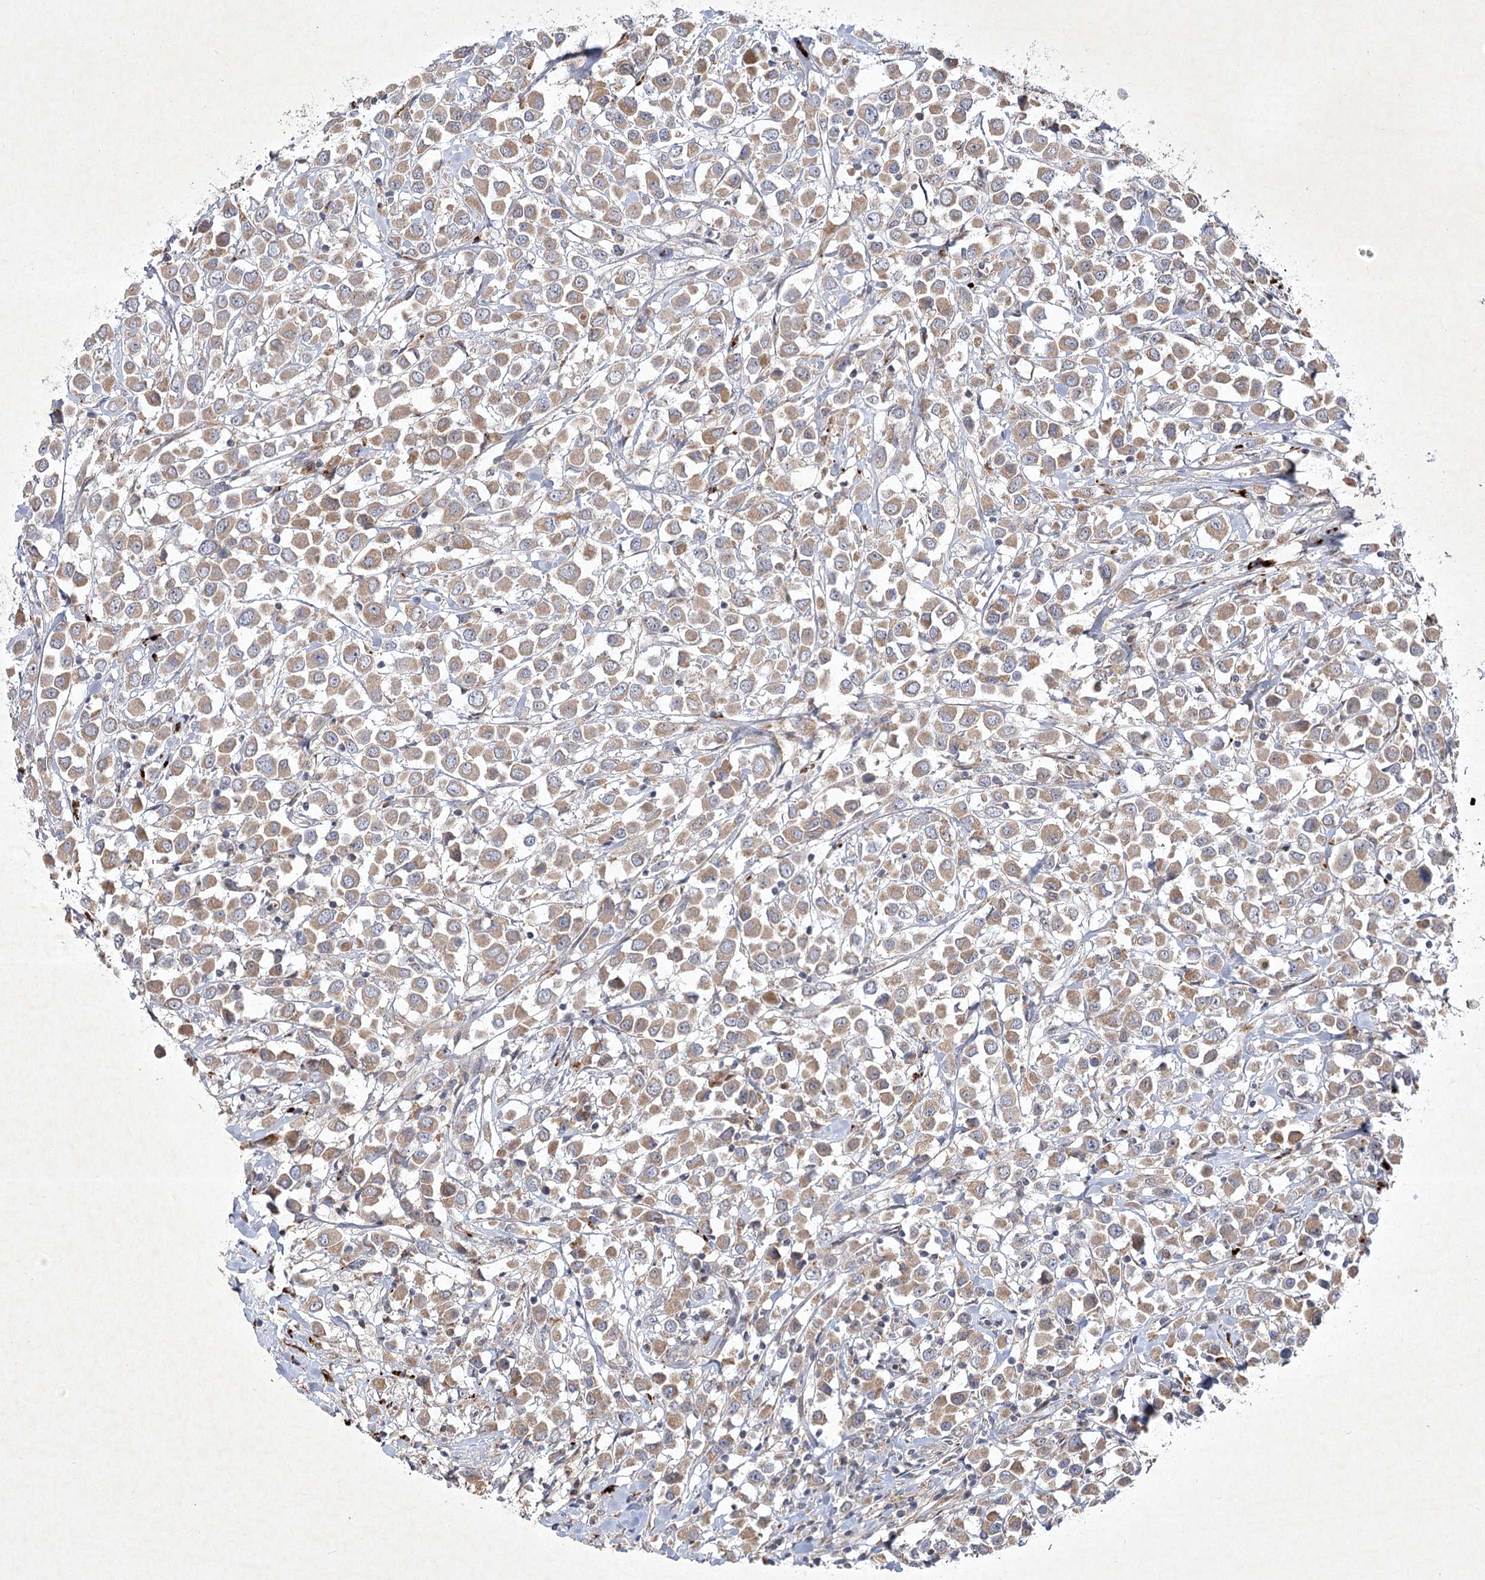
{"staining": {"intensity": "weak", "quantity": ">75%", "location": "cytoplasmic/membranous"}, "tissue": "breast cancer", "cell_type": "Tumor cells", "image_type": "cancer", "snomed": [{"axis": "morphology", "description": "Duct carcinoma"}, {"axis": "topography", "description": "Breast"}], "caption": "This histopathology image displays immunohistochemistry staining of human breast intraductal carcinoma, with low weak cytoplasmic/membranous expression in about >75% of tumor cells.", "gene": "PYROXD2", "patient": {"sex": "female", "age": 61}}